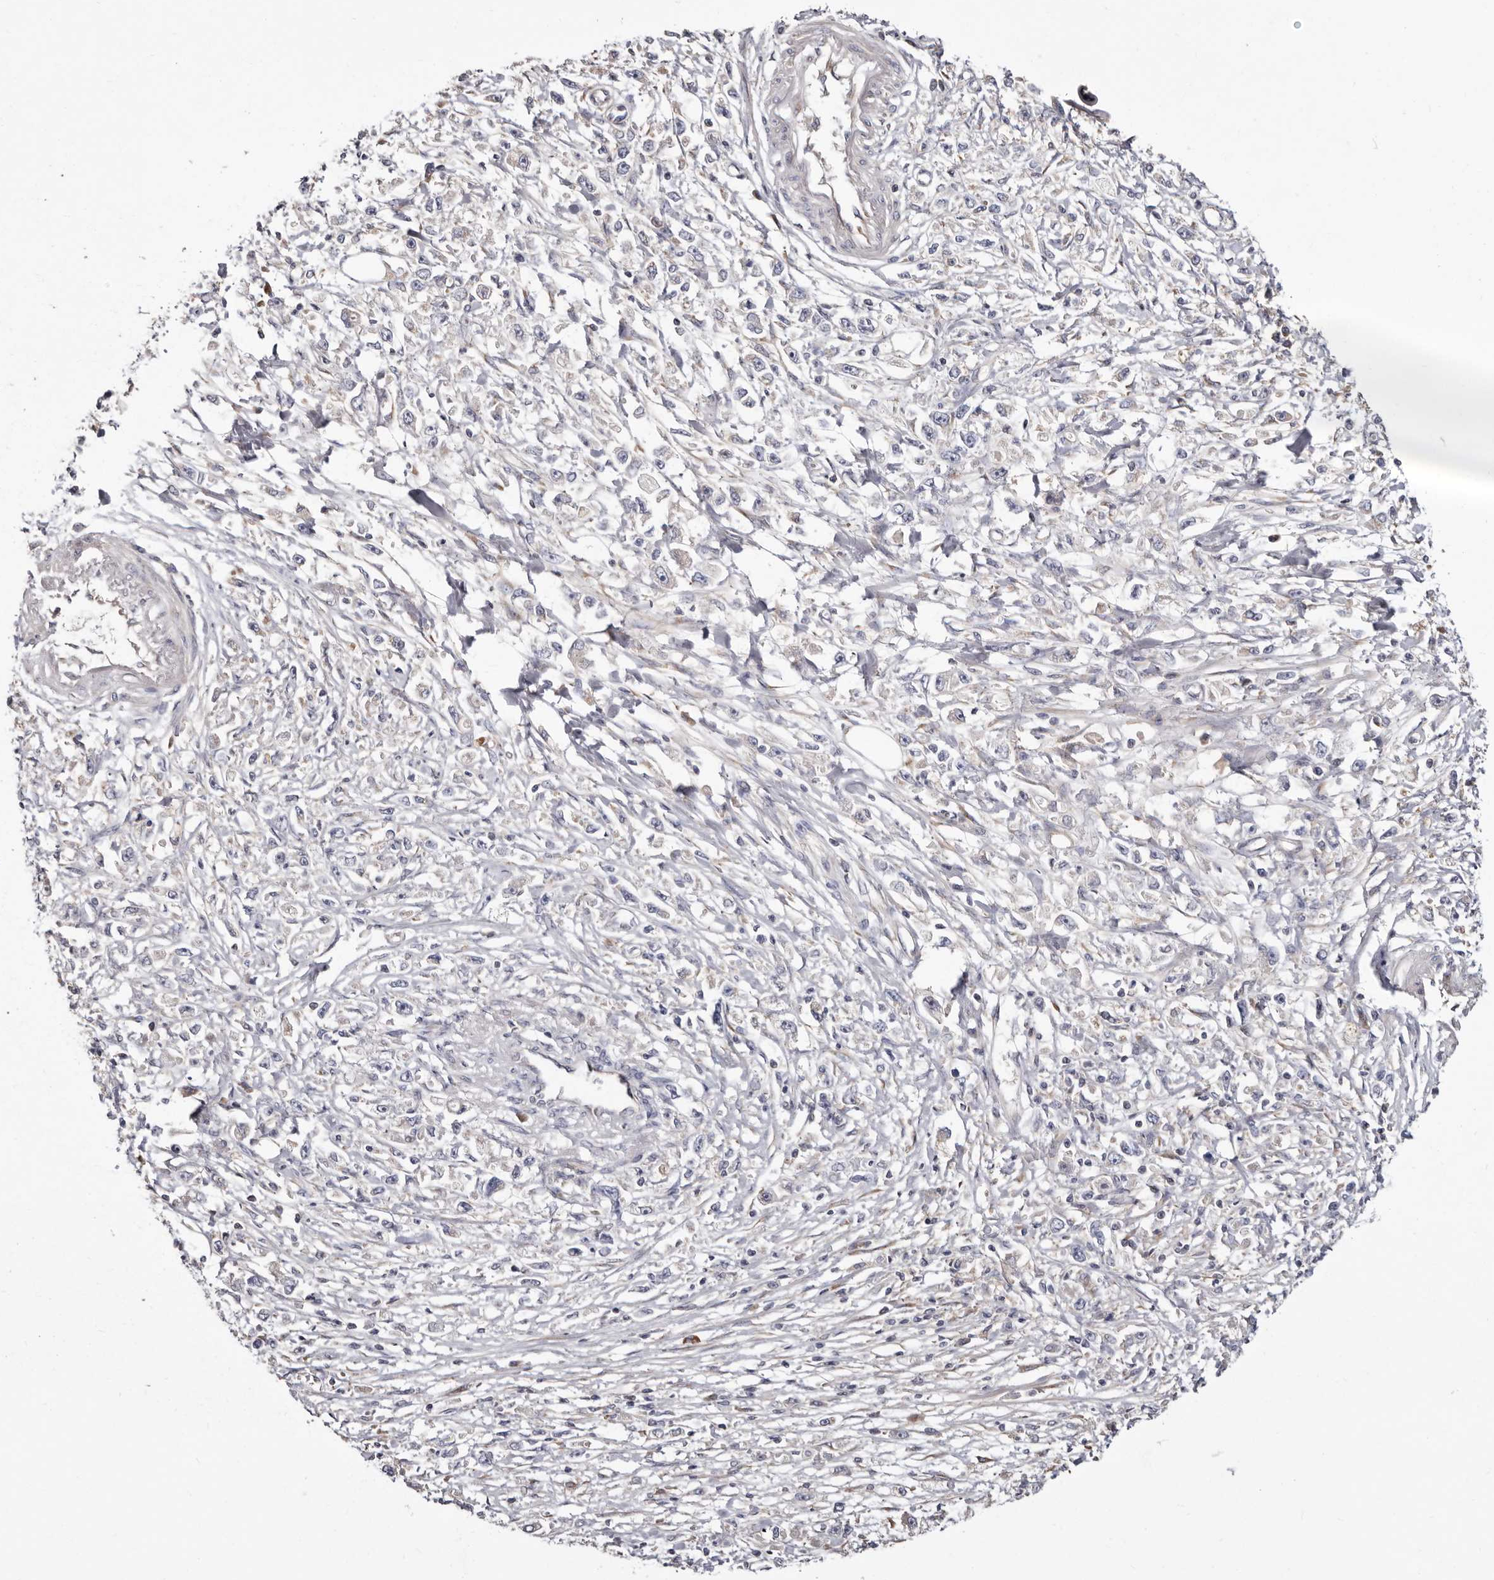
{"staining": {"intensity": "negative", "quantity": "none", "location": "none"}, "tissue": "stomach cancer", "cell_type": "Tumor cells", "image_type": "cancer", "snomed": [{"axis": "morphology", "description": "Adenocarcinoma, NOS"}, {"axis": "topography", "description": "Stomach"}], "caption": "Tumor cells show no significant staining in stomach cancer. Brightfield microscopy of IHC stained with DAB (brown) and hematoxylin (blue), captured at high magnification.", "gene": "ASIC5", "patient": {"sex": "female", "age": 59}}